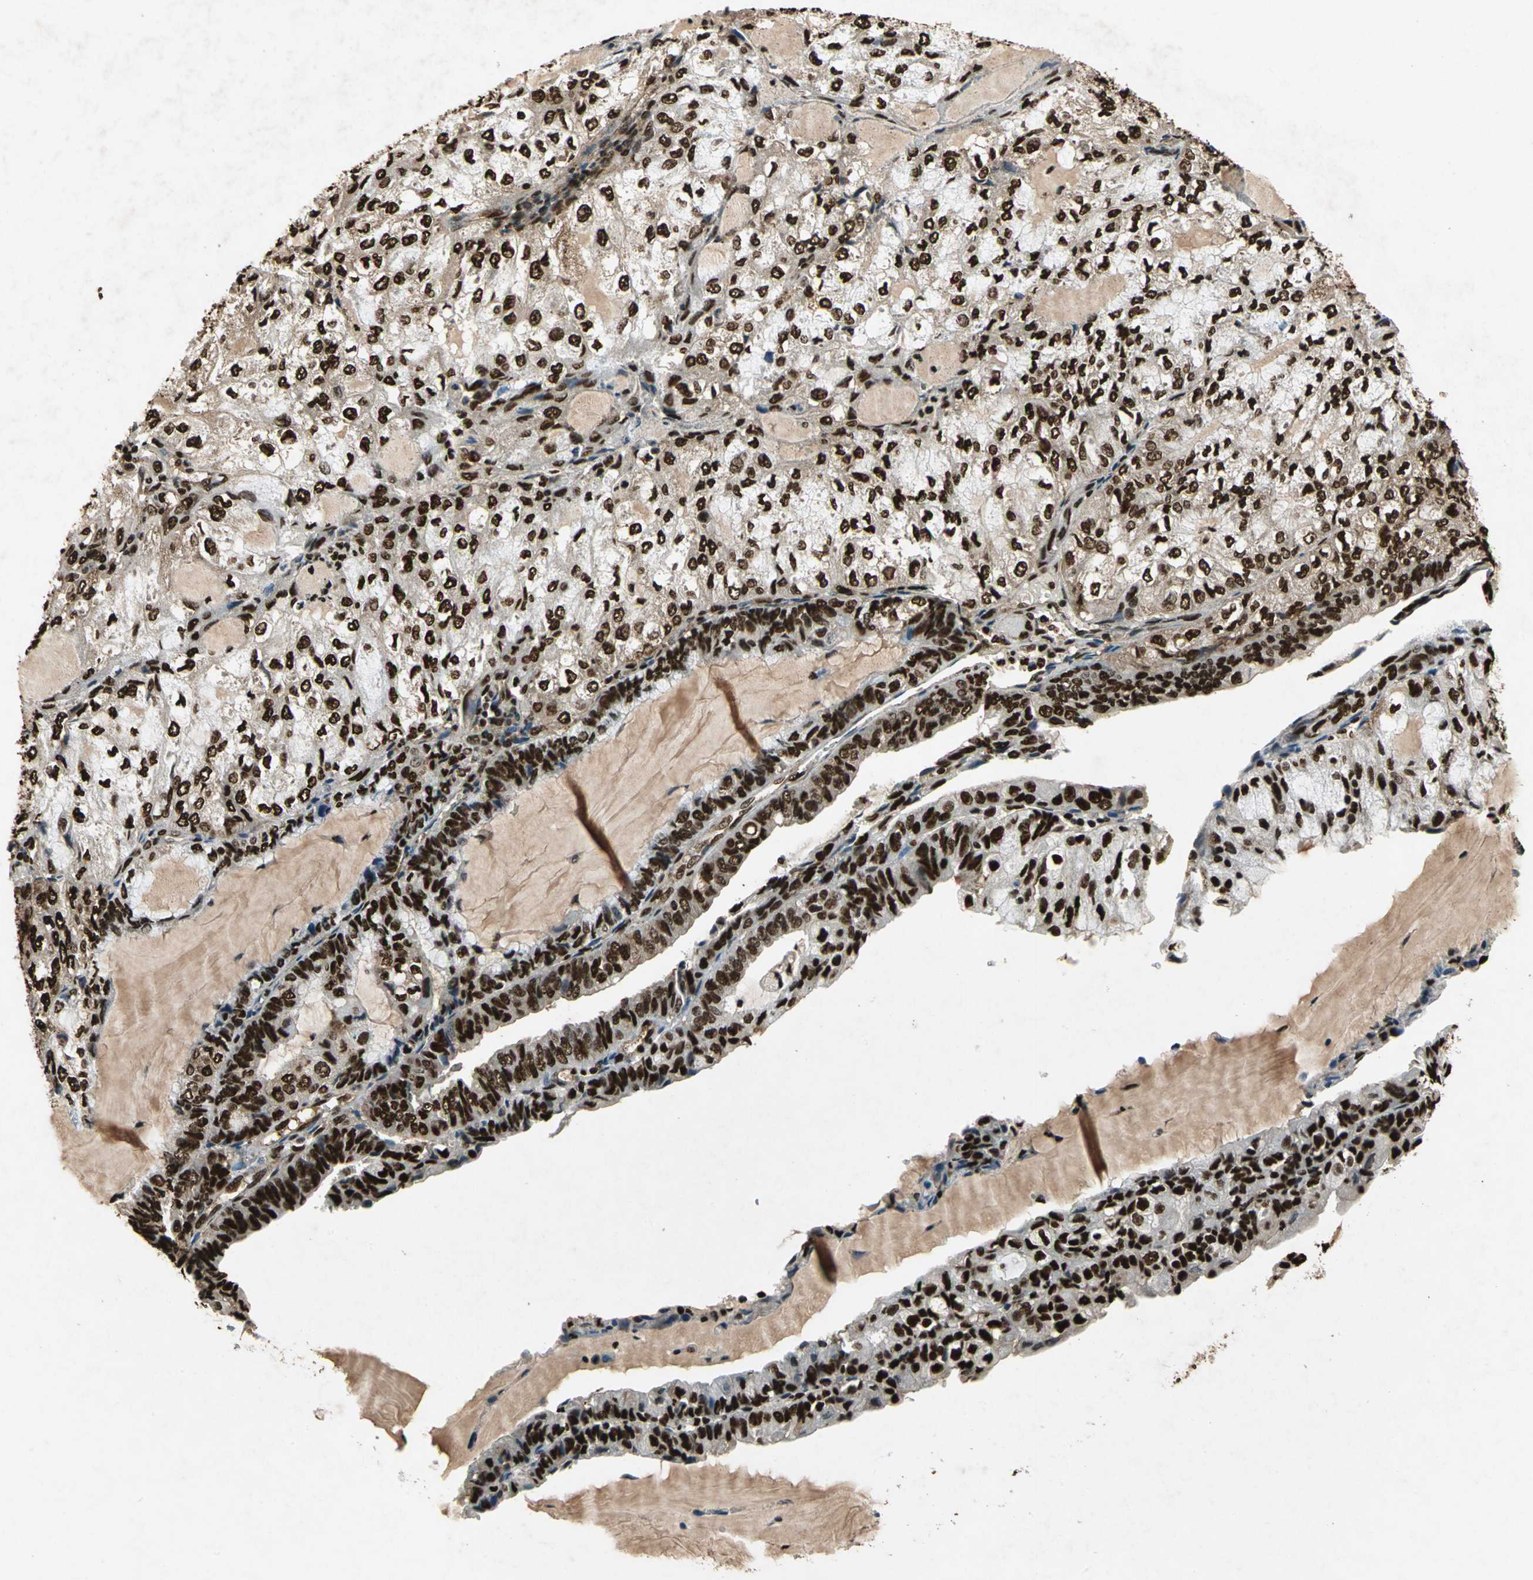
{"staining": {"intensity": "strong", "quantity": ">75%", "location": "nuclear"}, "tissue": "endometrial cancer", "cell_type": "Tumor cells", "image_type": "cancer", "snomed": [{"axis": "morphology", "description": "Adenocarcinoma, NOS"}, {"axis": "topography", "description": "Endometrium"}], "caption": "The micrograph demonstrates immunohistochemical staining of adenocarcinoma (endometrial). There is strong nuclear expression is appreciated in approximately >75% of tumor cells. The staining was performed using DAB, with brown indicating positive protein expression. Nuclei are stained blue with hematoxylin.", "gene": "ANP32A", "patient": {"sex": "female", "age": 81}}